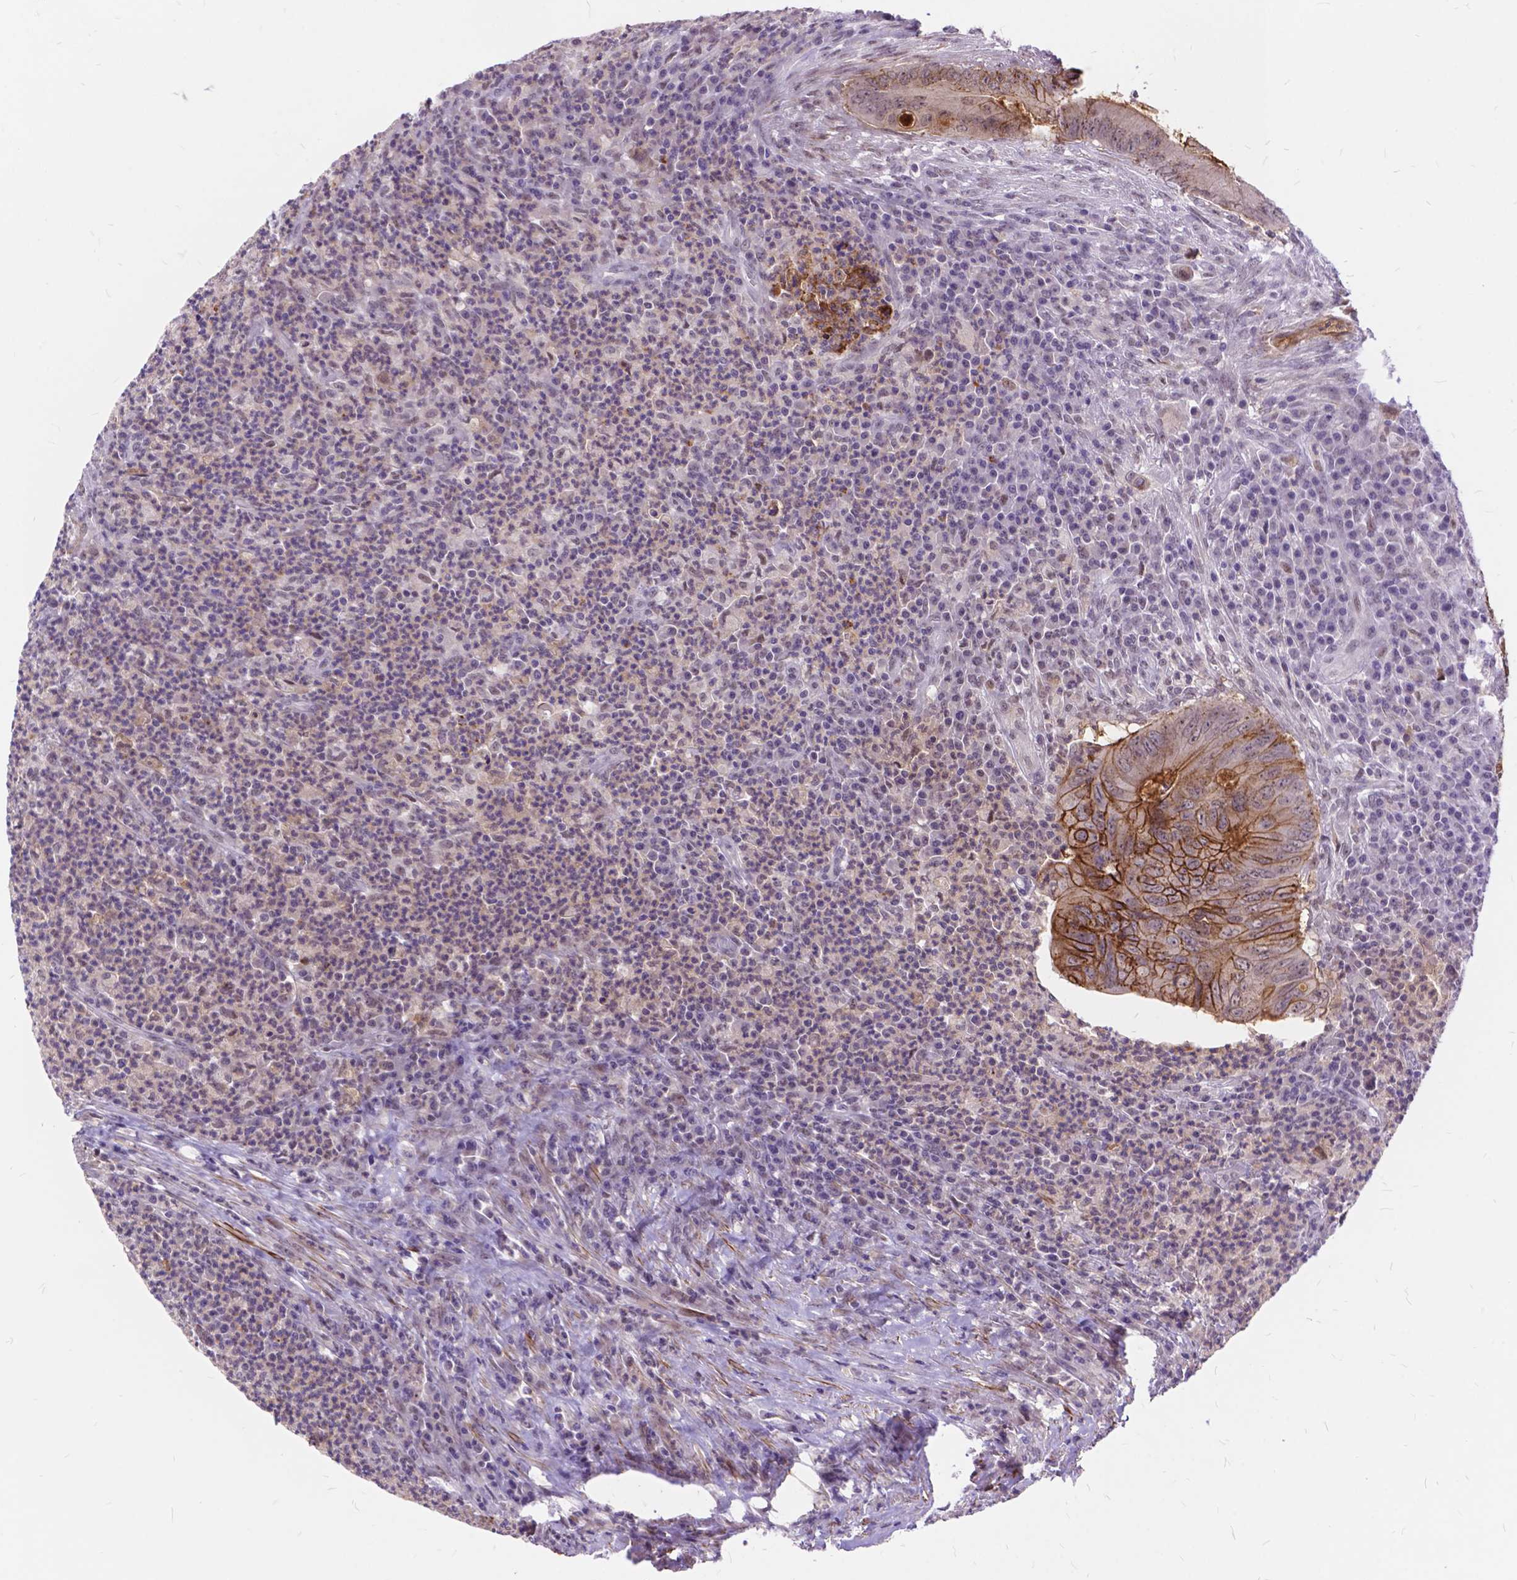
{"staining": {"intensity": "strong", "quantity": ">75%", "location": "cytoplasmic/membranous"}, "tissue": "colorectal cancer", "cell_type": "Tumor cells", "image_type": "cancer", "snomed": [{"axis": "morphology", "description": "Adenocarcinoma, NOS"}, {"axis": "topography", "description": "Colon"}], "caption": "Immunohistochemical staining of human adenocarcinoma (colorectal) exhibits strong cytoplasmic/membranous protein positivity in about >75% of tumor cells.", "gene": "MAN2C1", "patient": {"sex": "female", "age": 74}}